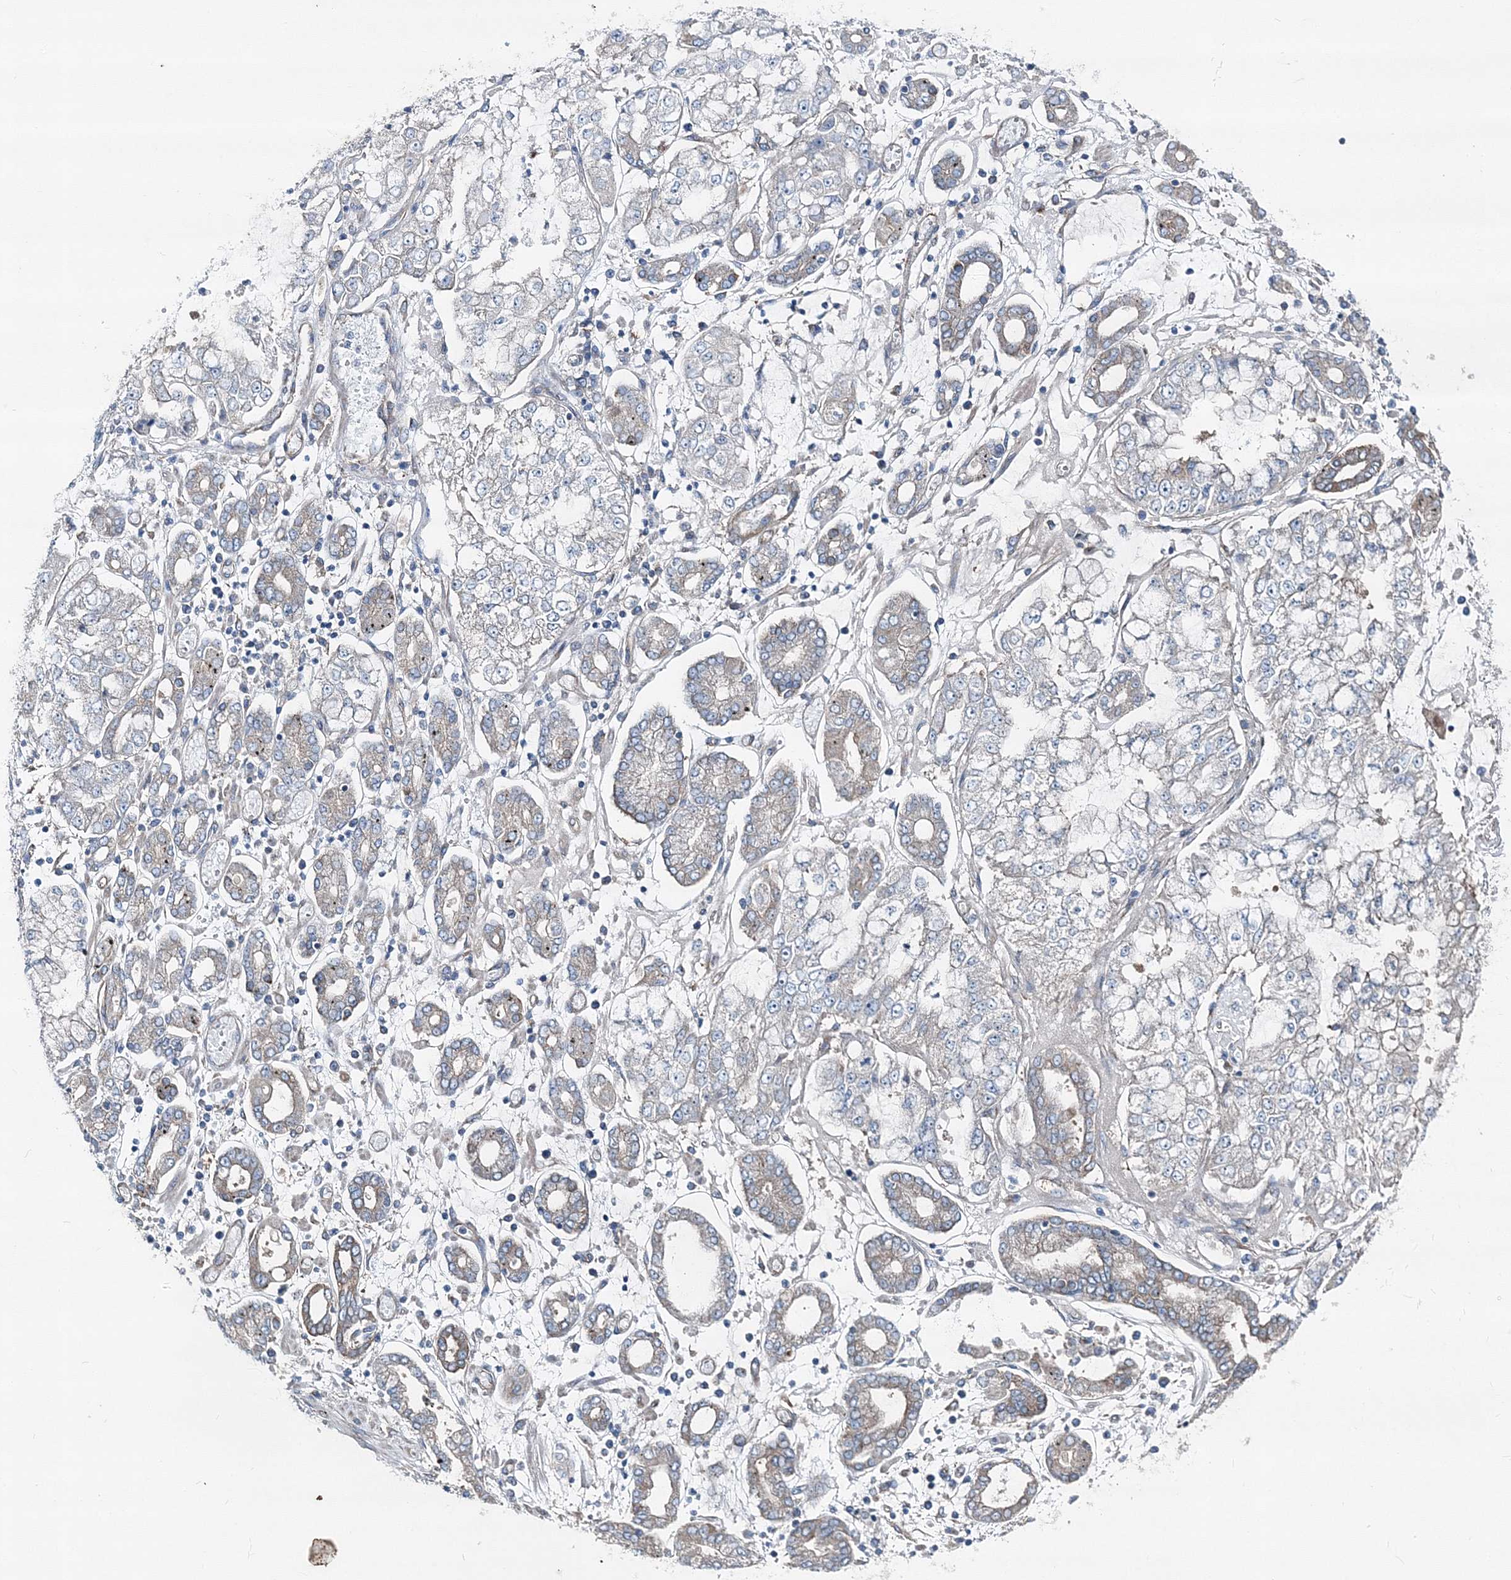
{"staining": {"intensity": "negative", "quantity": "none", "location": "none"}, "tissue": "stomach cancer", "cell_type": "Tumor cells", "image_type": "cancer", "snomed": [{"axis": "morphology", "description": "Adenocarcinoma, NOS"}, {"axis": "topography", "description": "Stomach"}], "caption": "Protein analysis of stomach adenocarcinoma demonstrates no significant positivity in tumor cells.", "gene": "MPHOSPH9", "patient": {"sex": "male", "age": 76}}